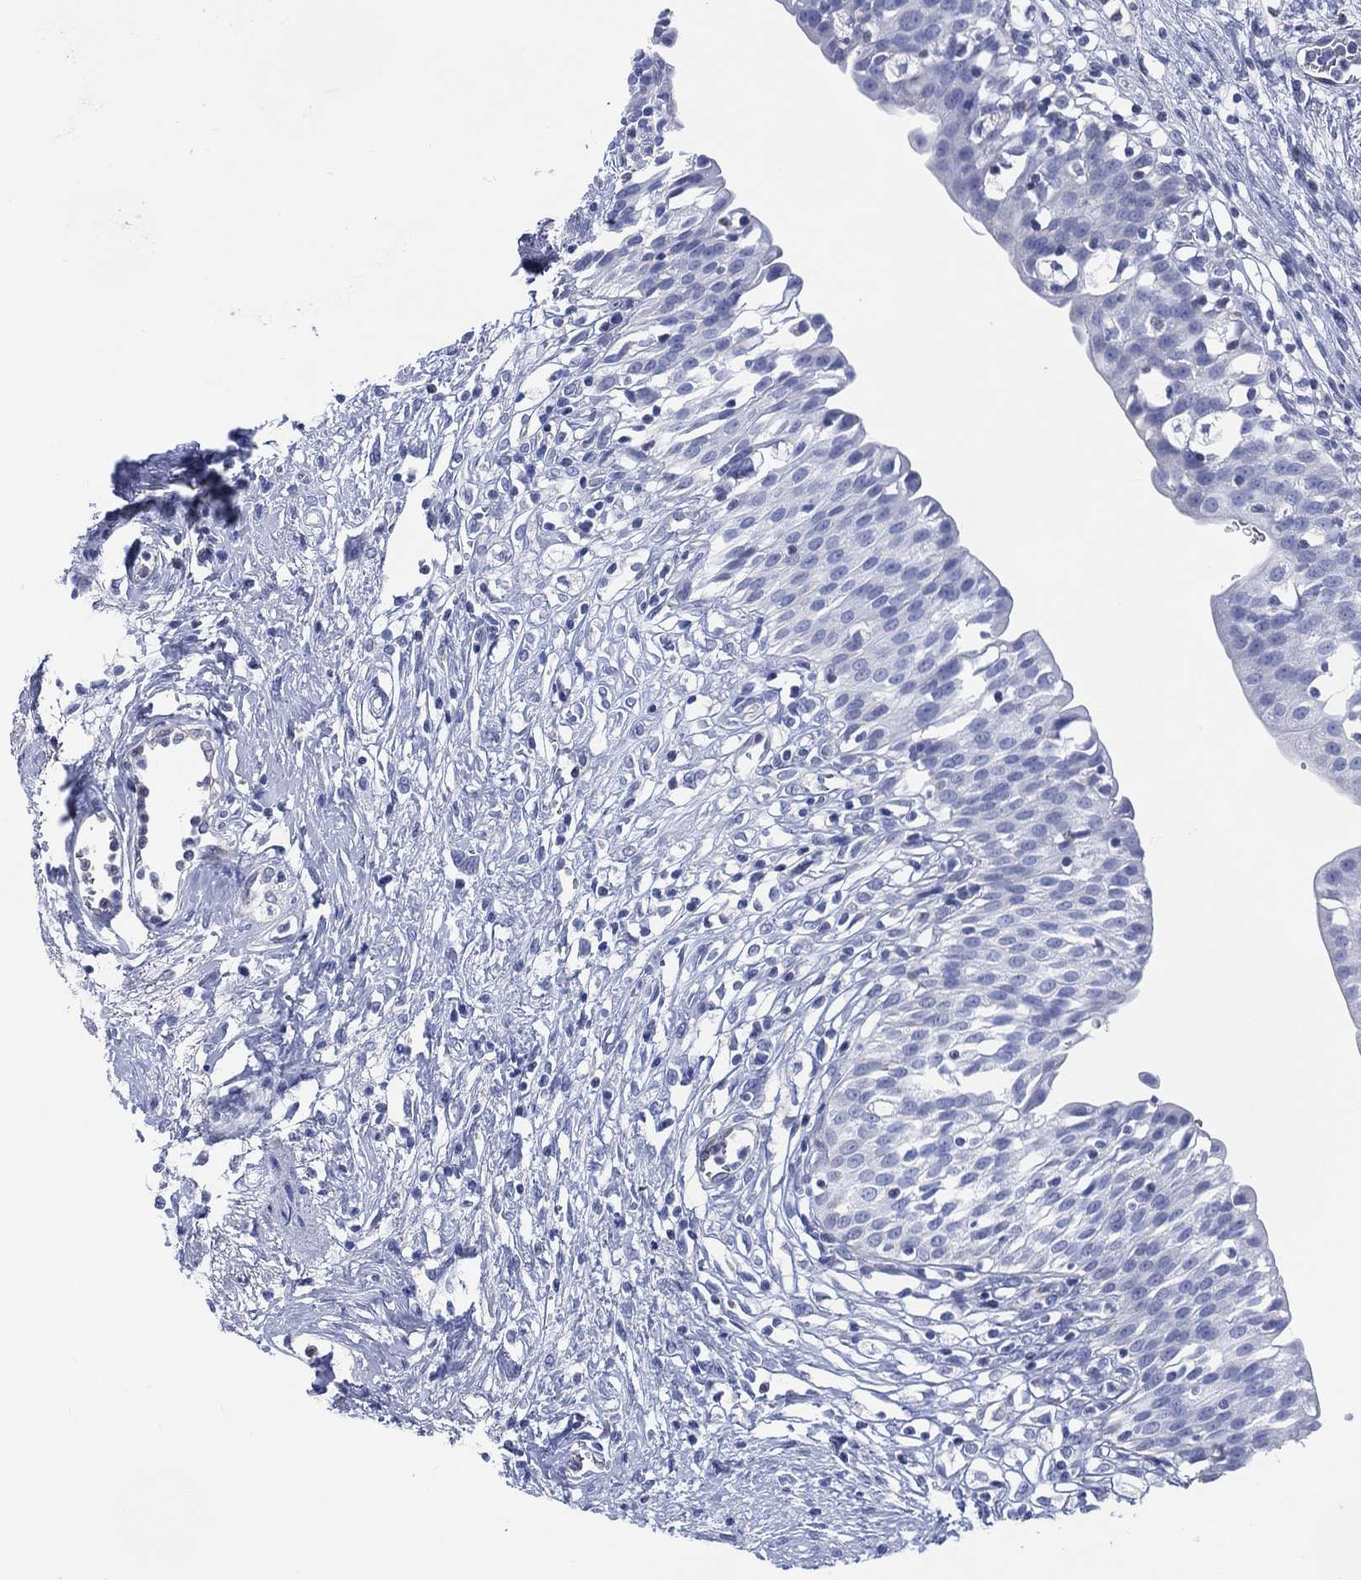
{"staining": {"intensity": "negative", "quantity": "none", "location": "none"}, "tissue": "urinary bladder", "cell_type": "Urothelial cells", "image_type": "normal", "snomed": [{"axis": "morphology", "description": "Normal tissue, NOS"}, {"axis": "topography", "description": "Urinary bladder"}], "caption": "Immunohistochemistry photomicrograph of normal urinary bladder: urinary bladder stained with DAB (3,3'-diaminobenzidine) displays no significant protein expression in urothelial cells.", "gene": "DDI1", "patient": {"sex": "male", "age": 76}}